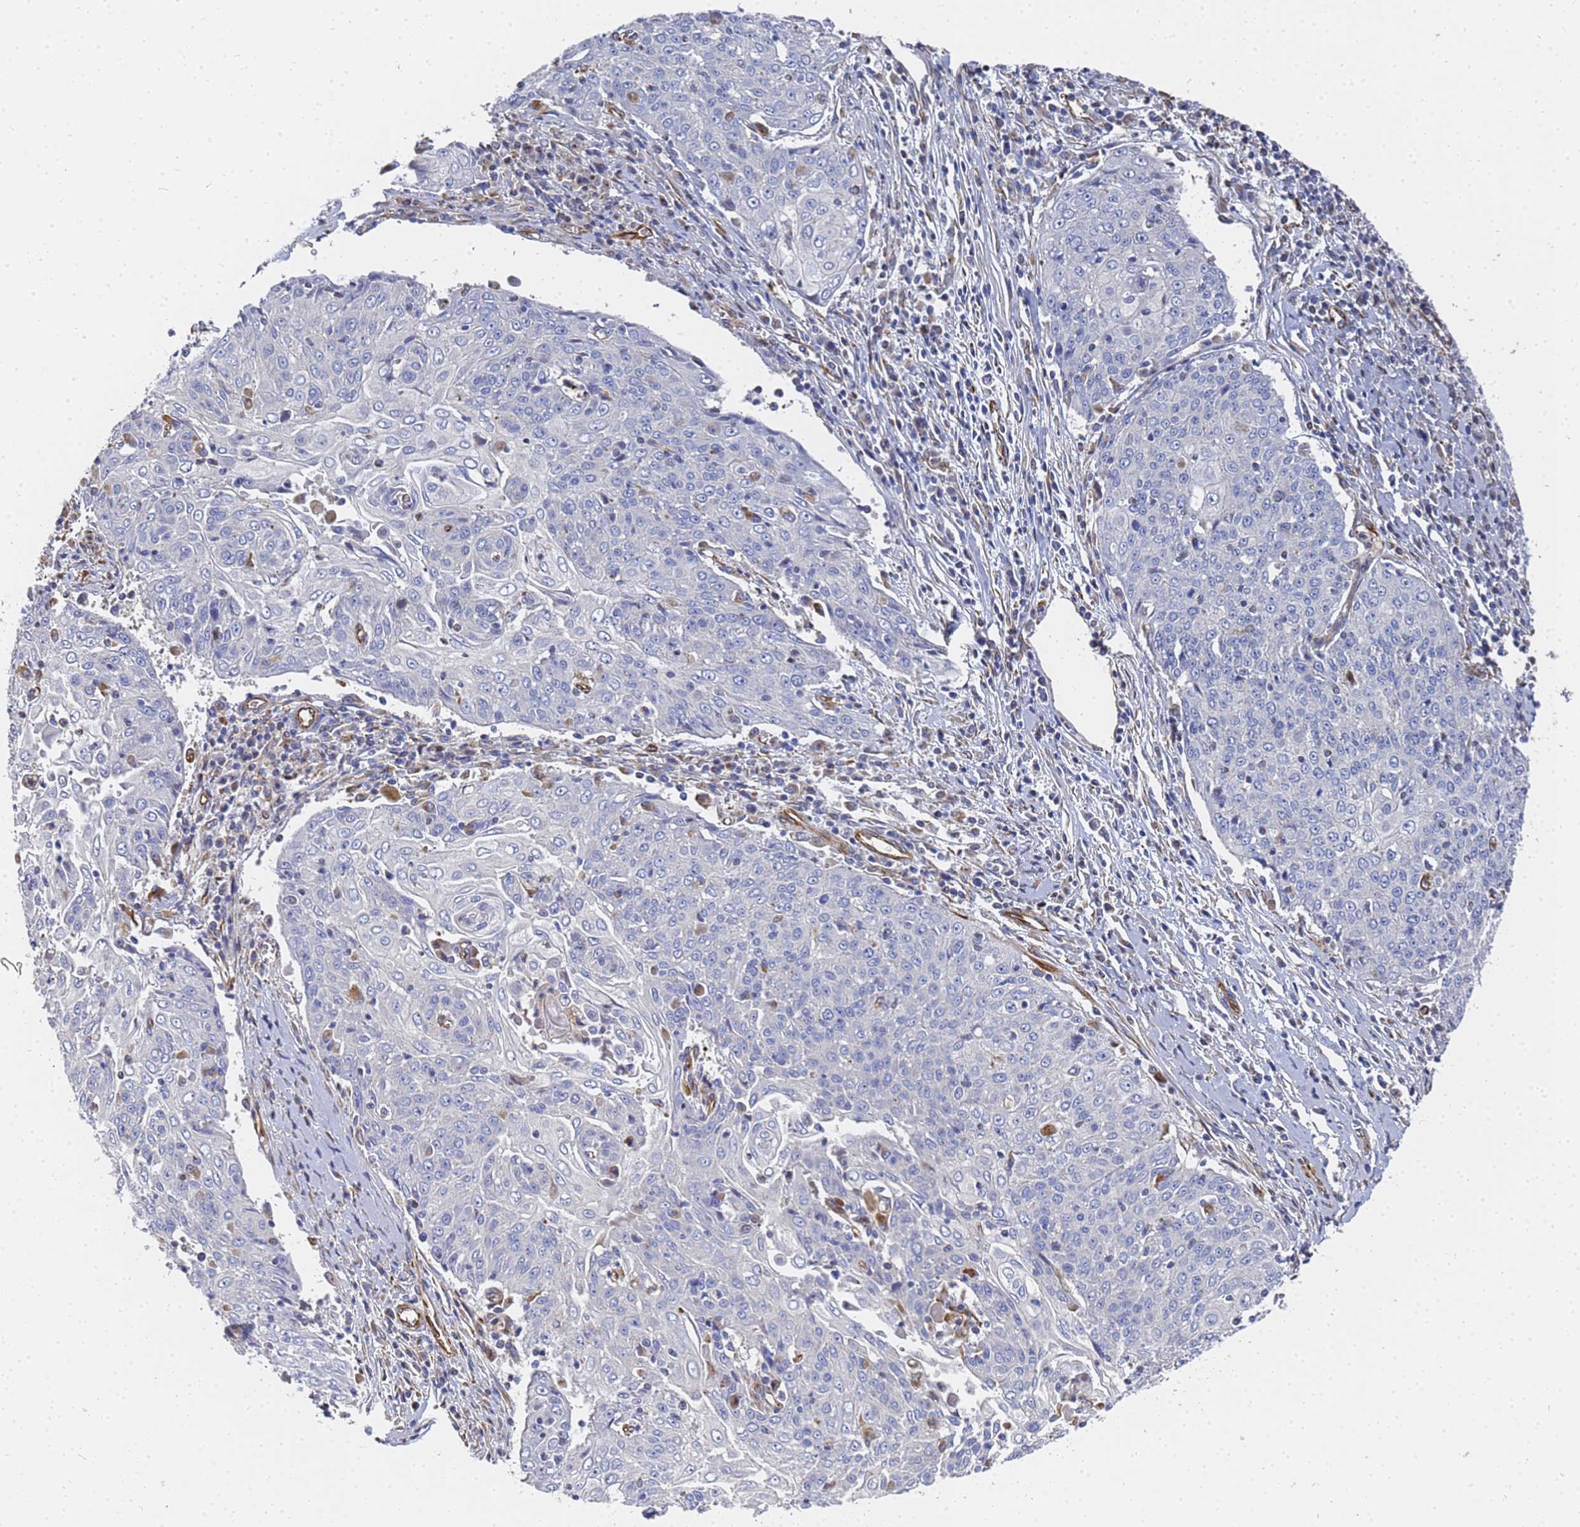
{"staining": {"intensity": "negative", "quantity": "none", "location": "none"}, "tissue": "cervical cancer", "cell_type": "Tumor cells", "image_type": "cancer", "snomed": [{"axis": "morphology", "description": "Squamous cell carcinoma, NOS"}, {"axis": "topography", "description": "Cervix"}], "caption": "Tumor cells show no significant protein positivity in cervical cancer (squamous cell carcinoma).", "gene": "SYT13", "patient": {"sex": "female", "age": 48}}